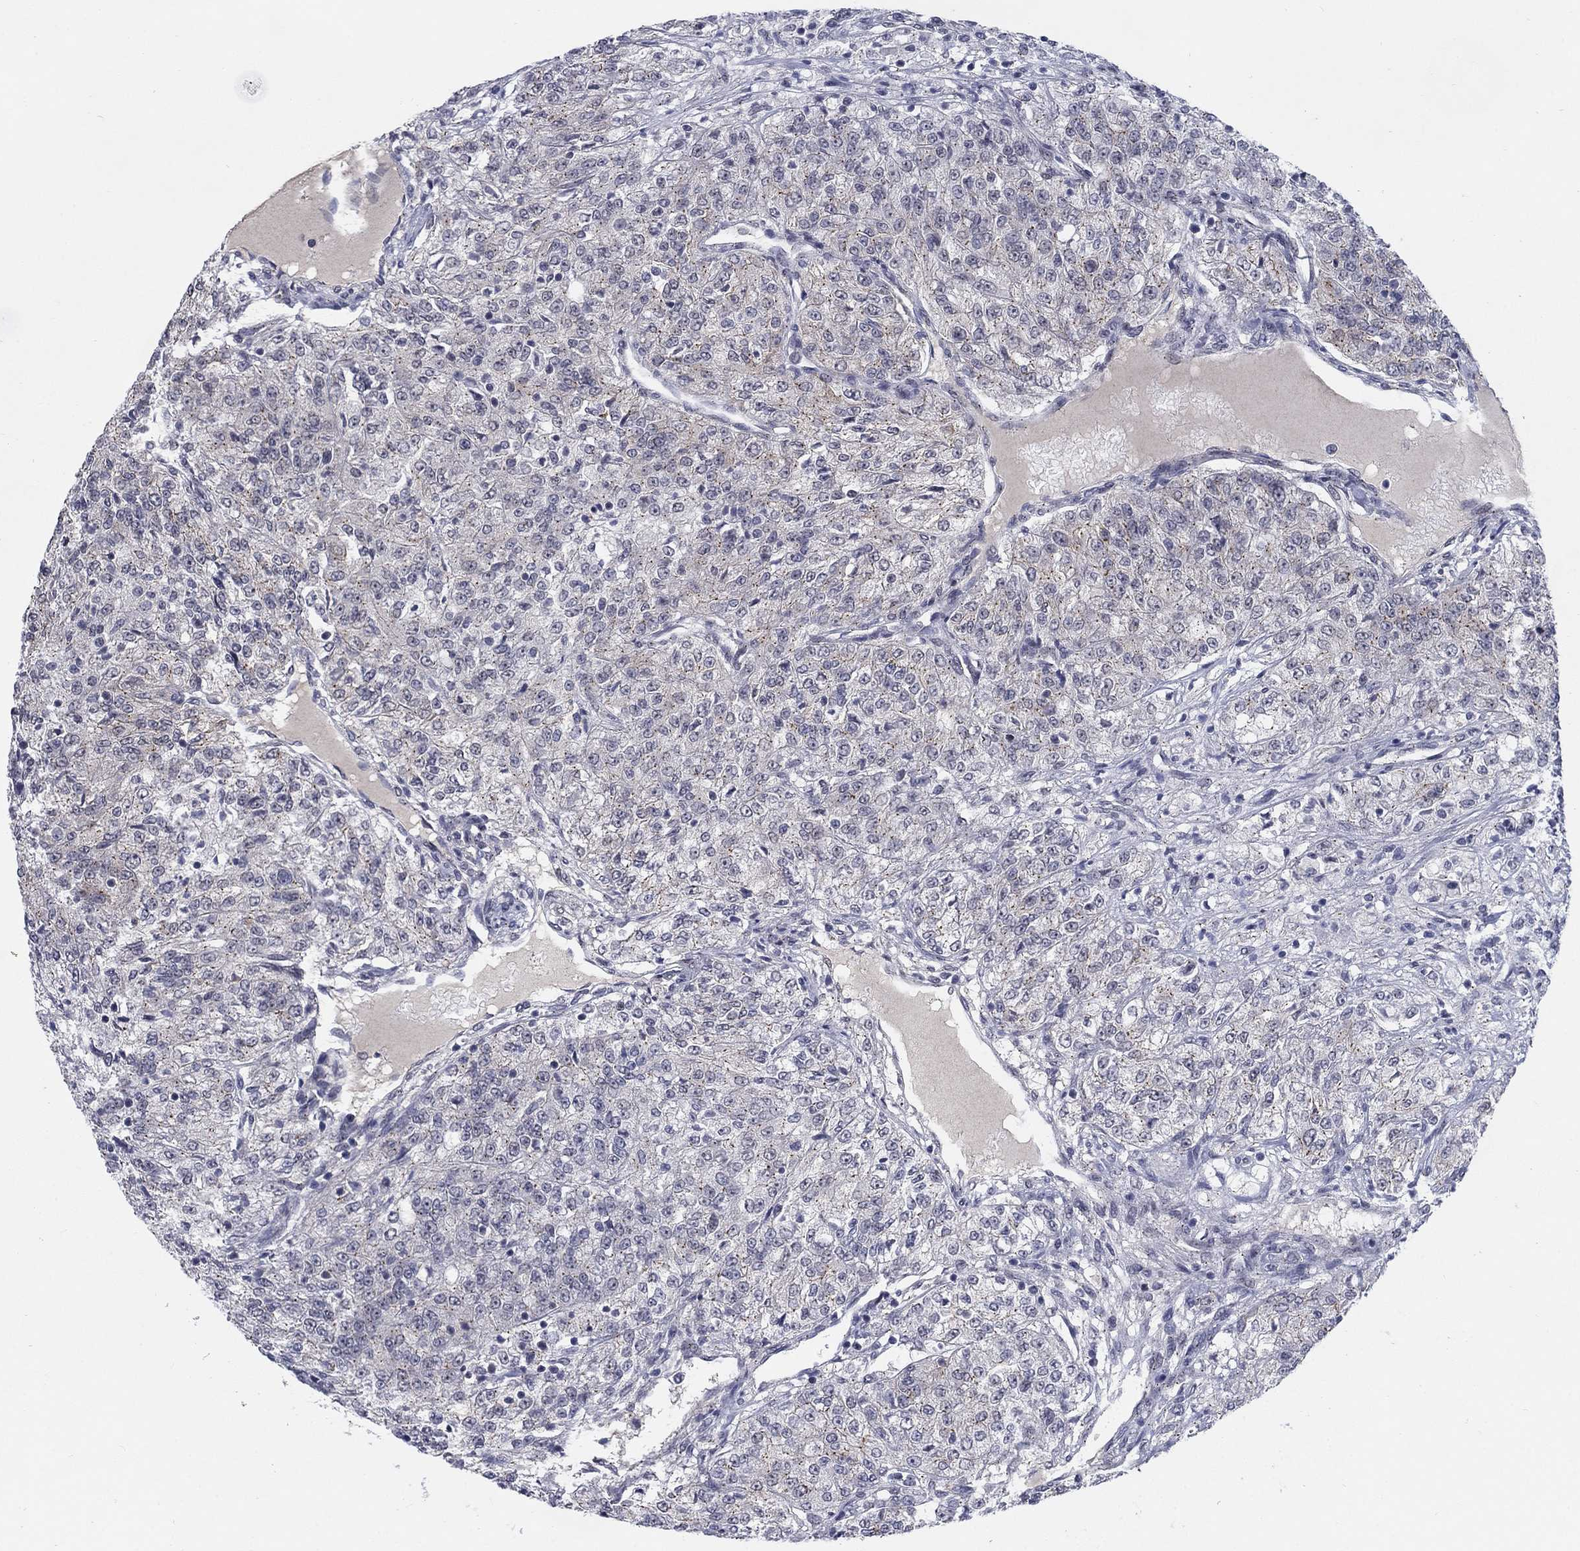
{"staining": {"intensity": "moderate", "quantity": "25%-75%", "location": "cytoplasmic/membranous"}, "tissue": "renal cancer", "cell_type": "Tumor cells", "image_type": "cancer", "snomed": [{"axis": "morphology", "description": "Adenocarcinoma, NOS"}, {"axis": "topography", "description": "Kidney"}], "caption": "Moderate cytoplasmic/membranous staining is identified in about 25%-75% of tumor cells in adenocarcinoma (renal). Nuclei are stained in blue.", "gene": "SH3RF1", "patient": {"sex": "female", "age": 63}}